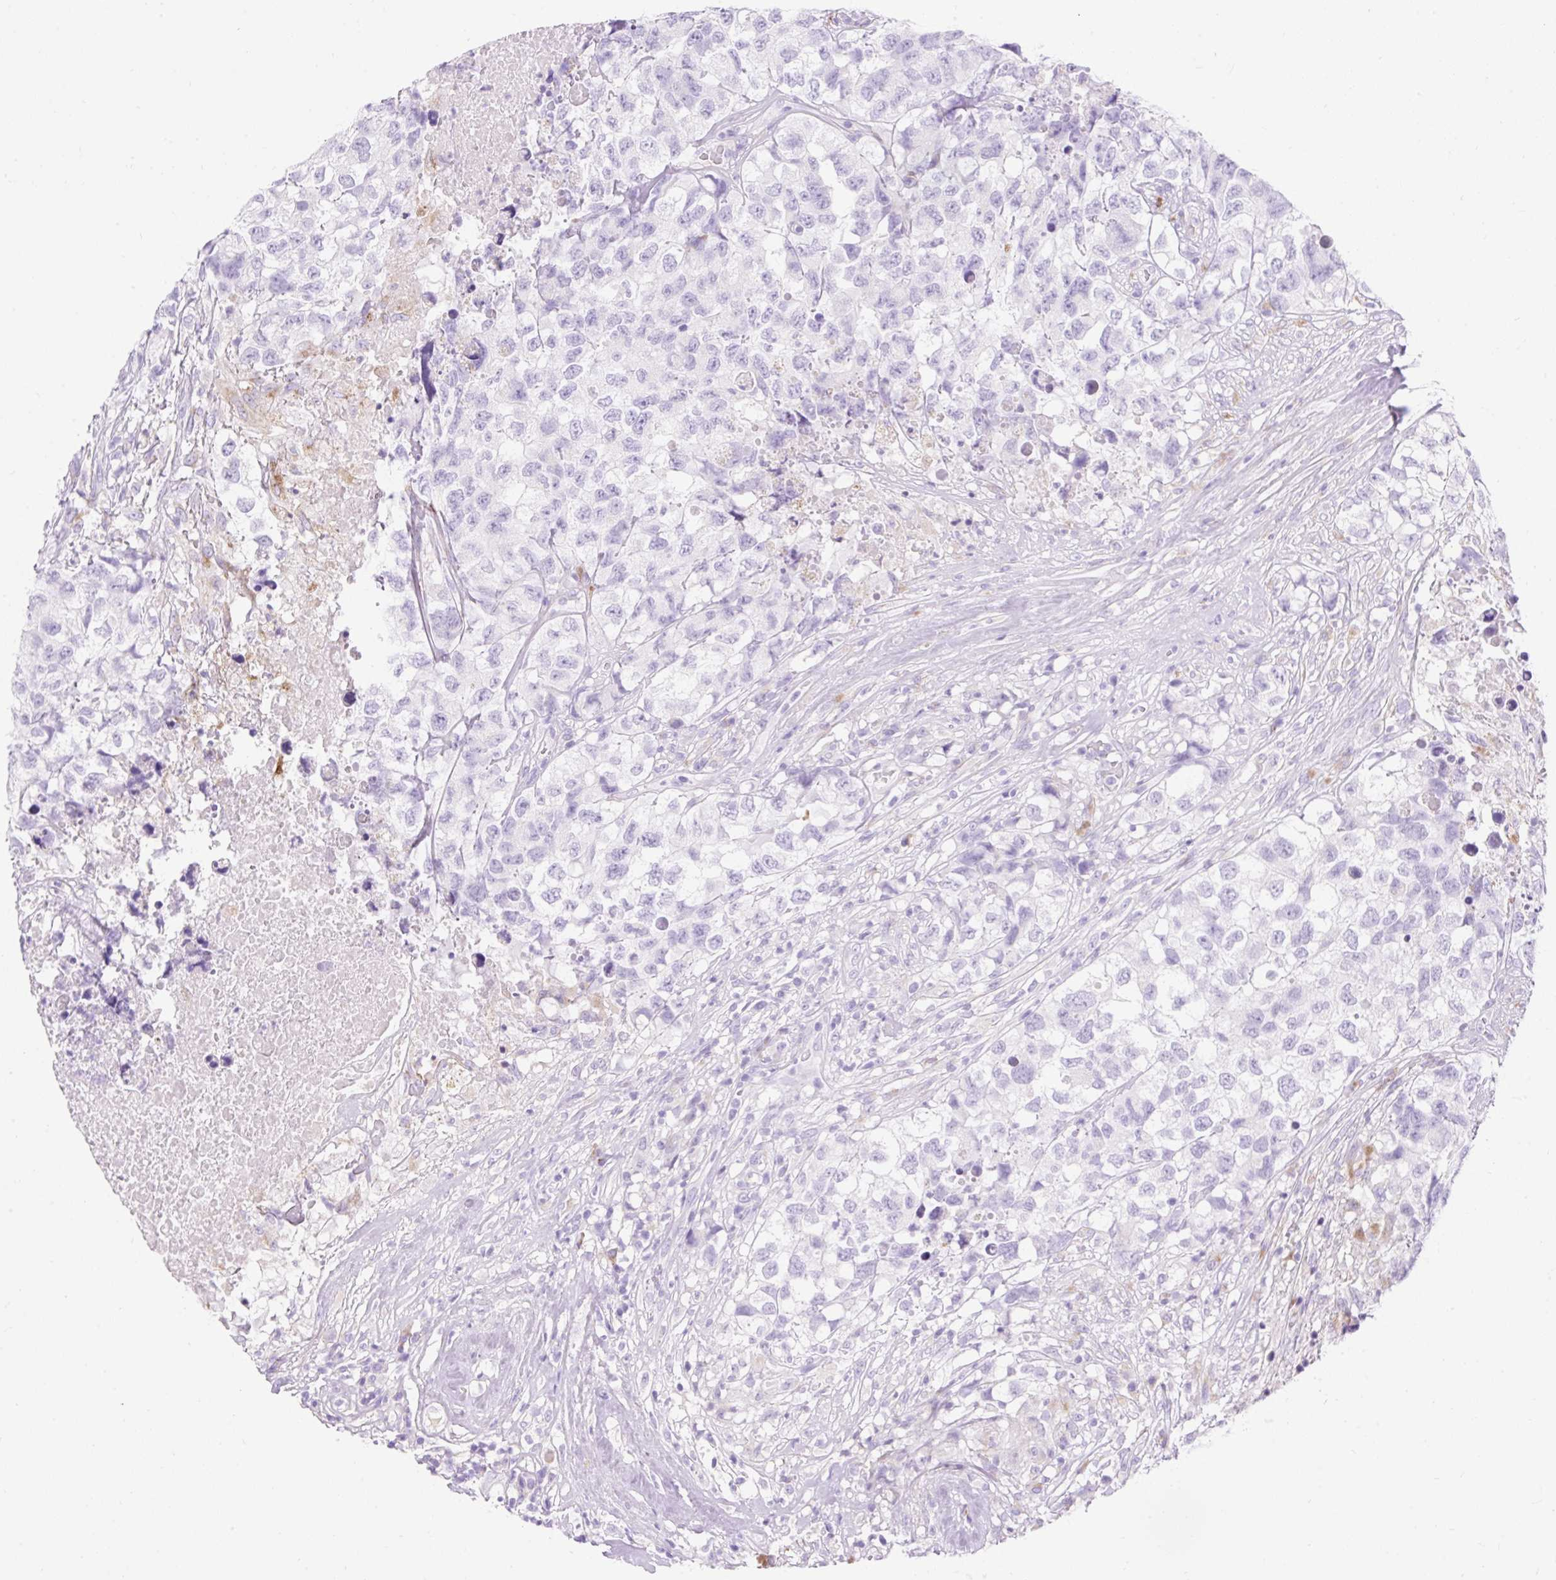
{"staining": {"intensity": "negative", "quantity": "none", "location": "none"}, "tissue": "testis cancer", "cell_type": "Tumor cells", "image_type": "cancer", "snomed": [{"axis": "morphology", "description": "Carcinoma, Embryonal, NOS"}, {"axis": "topography", "description": "Testis"}], "caption": "IHC photomicrograph of neoplastic tissue: testis cancer stained with DAB (3,3'-diaminobenzidine) displays no significant protein expression in tumor cells.", "gene": "HEXB", "patient": {"sex": "male", "age": 83}}